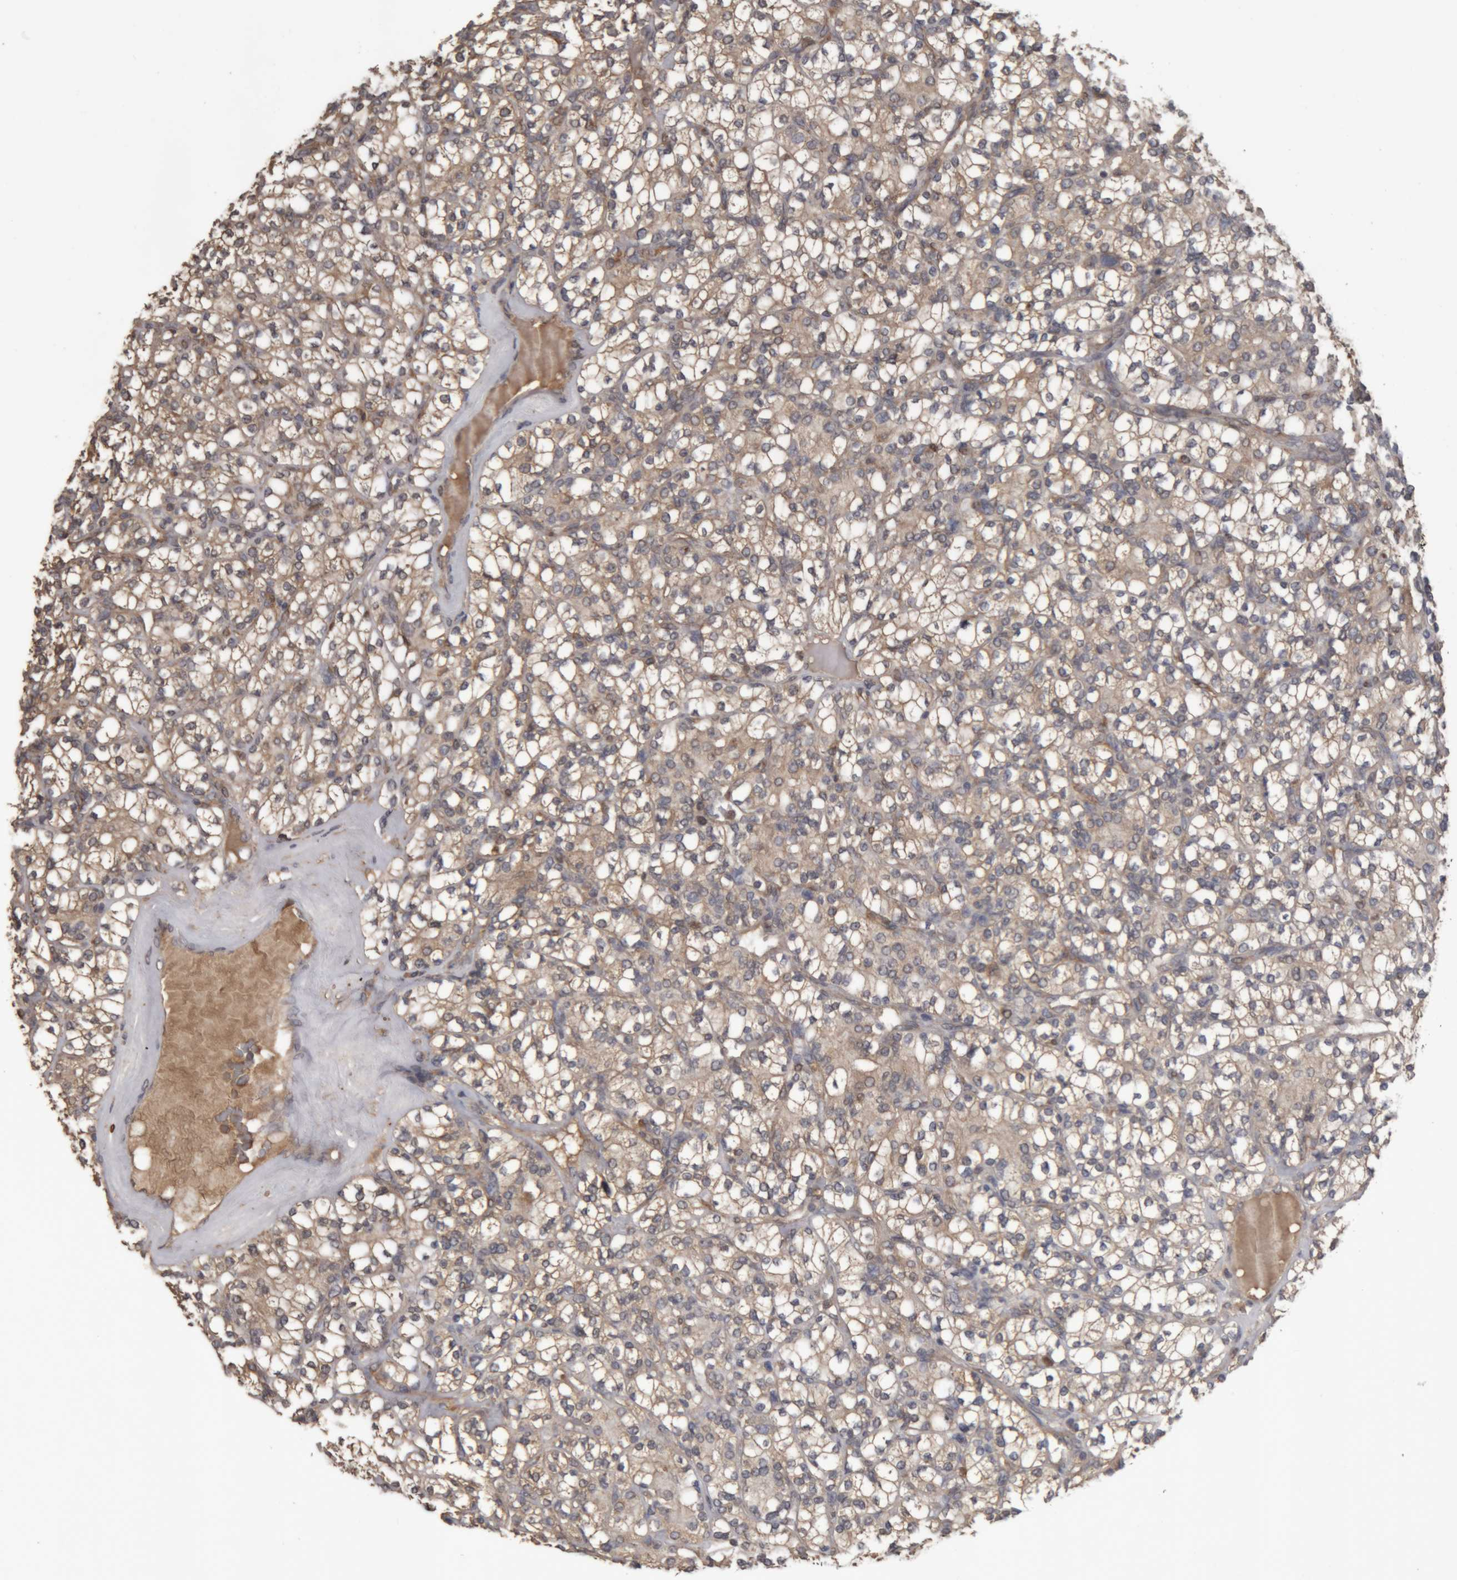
{"staining": {"intensity": "weak", "quantity": ">75%", "location": "cytoplasmic/membranous"}, "tissue": "renal cancer", "cell_type": "Tumor cells", "image_type": "cancer", "snomed": [{"axis": "morphology", "description": "Adenocarcinoma, NOS"}, {"axis": "topography", "description": "Kidney"}], "caption": "Renal cancer stained for a protein shows weak cytoplasmic/membranous positivity in tumor cells.", "gene": "TMED7", "patient": {"sex": "male", "age": 77}}